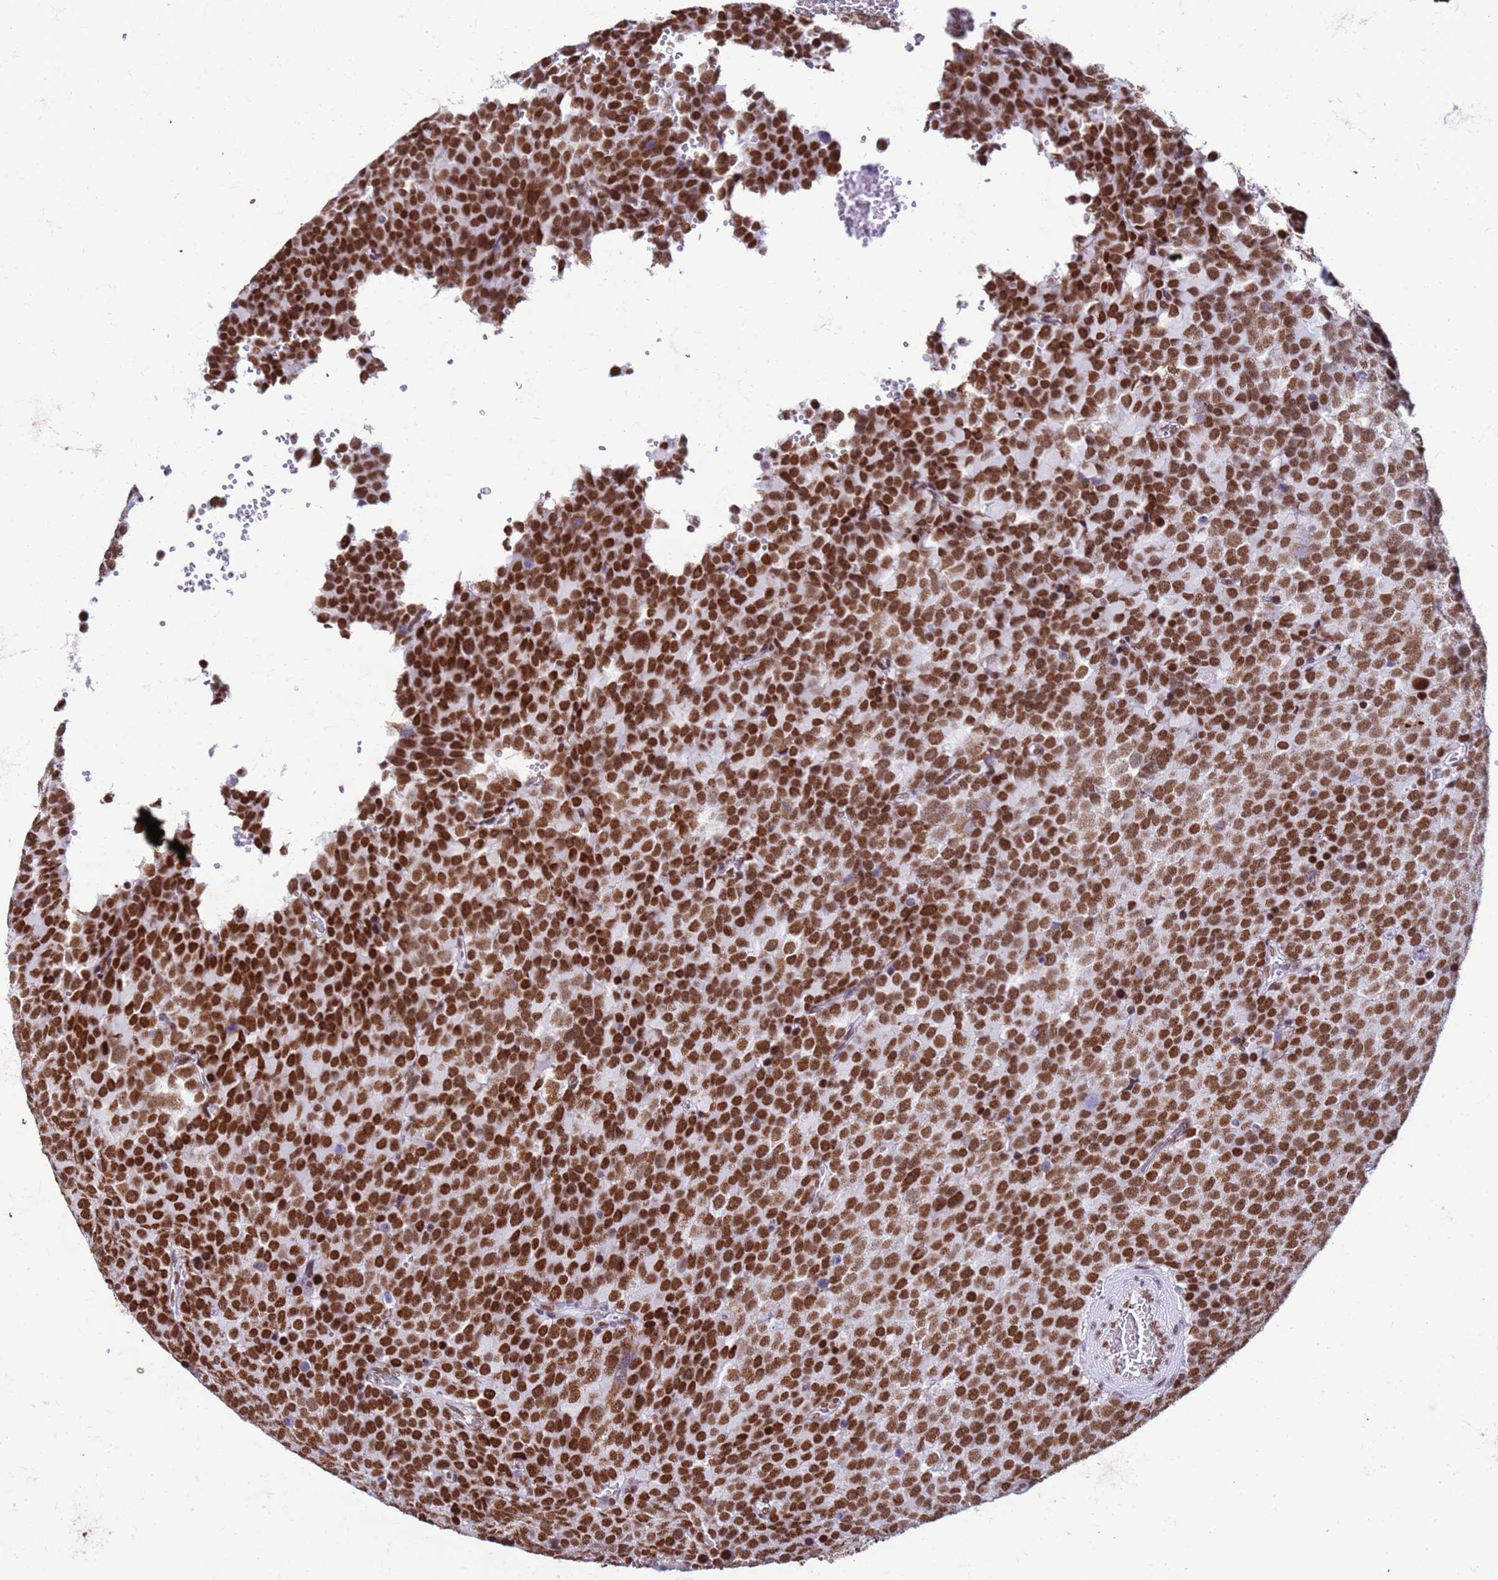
{"staining": {"intensity": "strong", "quantity": ">75%", "location": "nuclear"}, "tissue": "testis cancer", "cell_type": "Tumor cells", "image_type": "cancer", "snomed": [{"axis": "morphology", "description": "Seminoma, NOS"}, {"axis": "topography", "description": "Testis"}], "caption": "Immunohistochemistry image of seminoma (testis) stained for a protein (brown), which demonstrates high levels of strong nuclear staining in about >75% of tumor cells.", "gene": "FAM170B", "patient": {"sex": "male", "age": 71}}